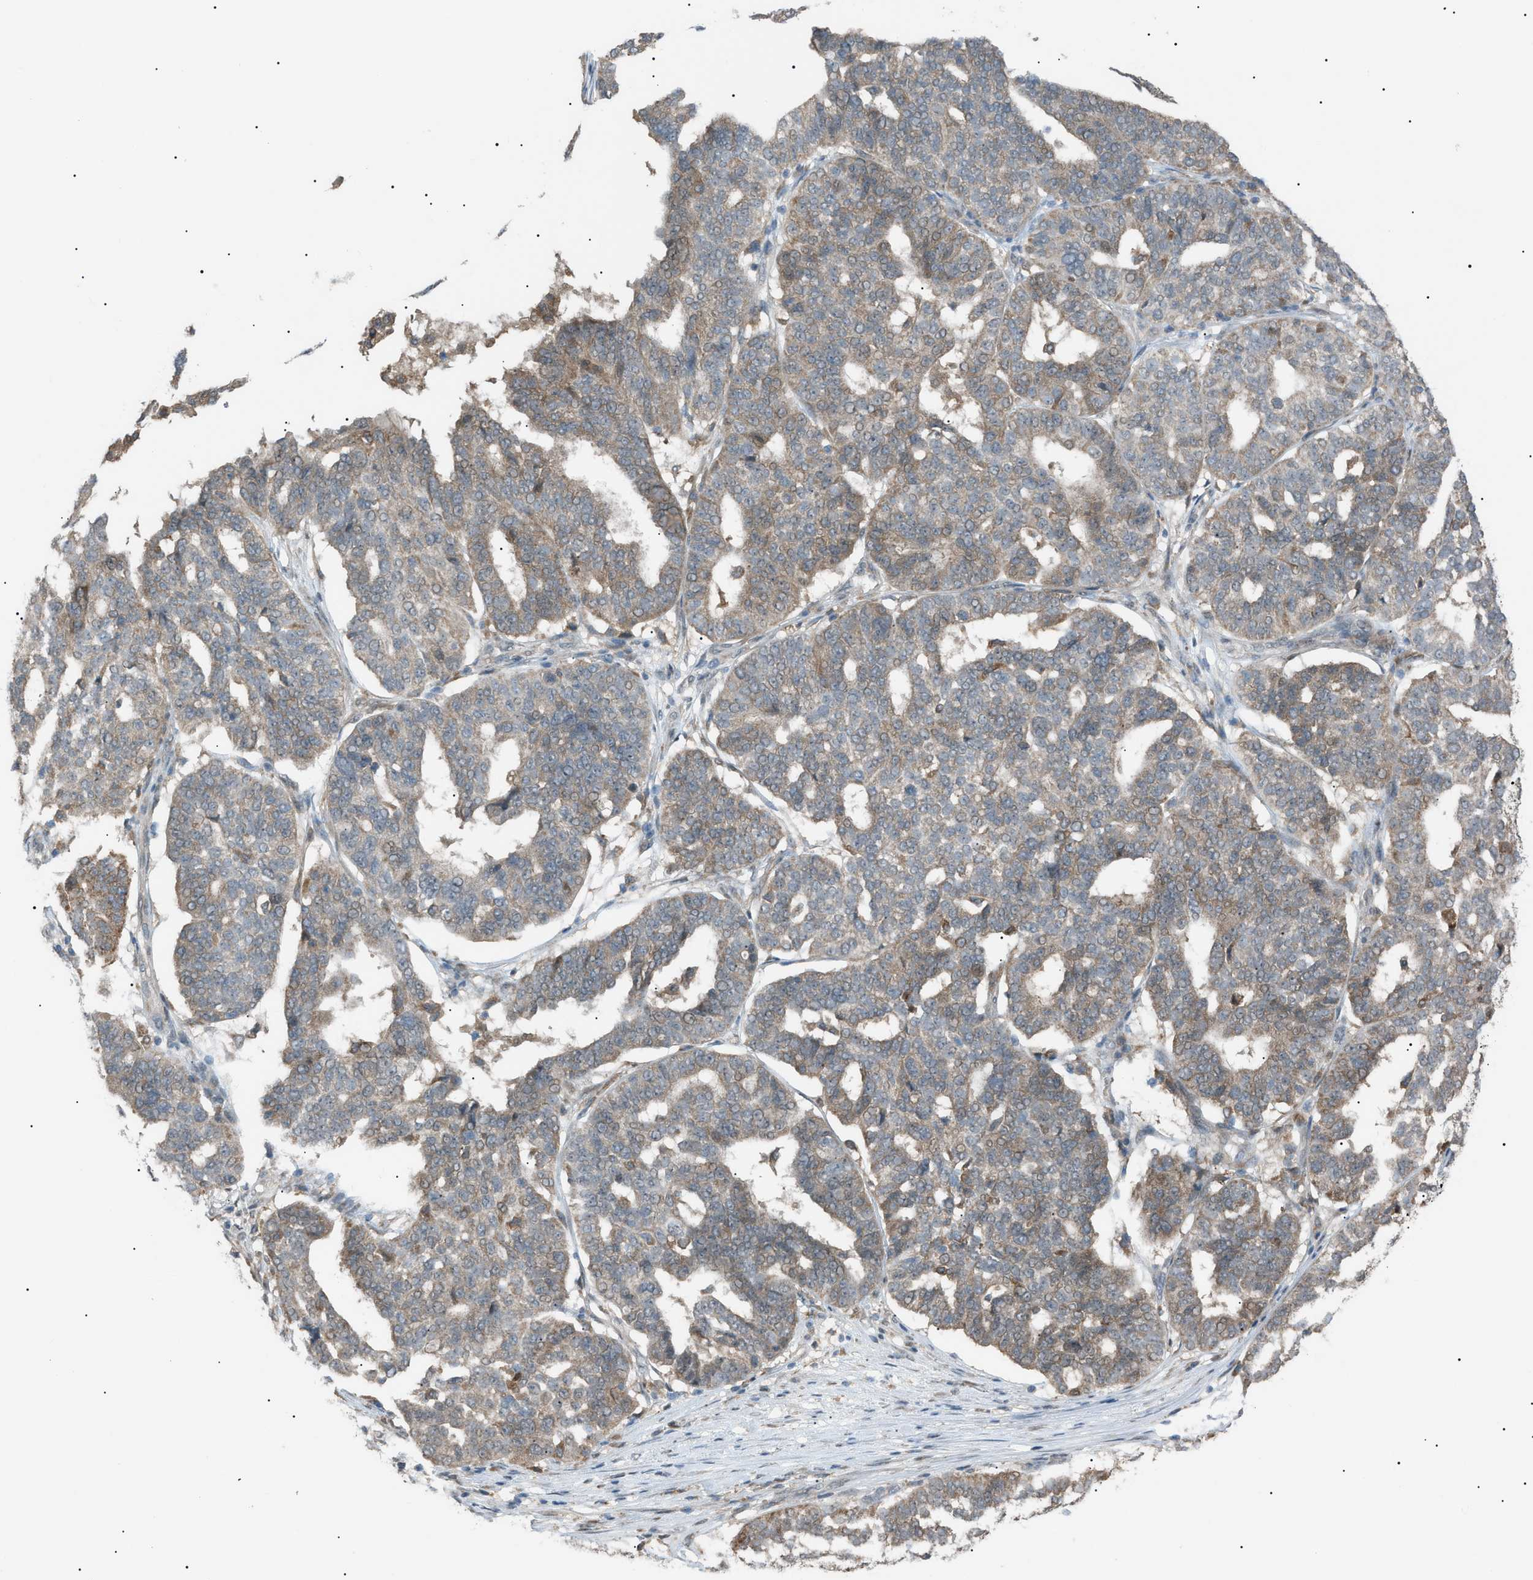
{"staining": {"intensity": "weak", "quantity": ">75%", "location": "cytoplasmic/membranous"}, "tissue": "ovarian cancer", "cell_type": "Tumor cells", "image_type": "cancer", "snomed": [{"axis": "morphology", "description": "Cystadenocarcinoma, serous, NOS"}, {"axis": "topography", "description": "Ovary"}], "caption": "Weak cytoplasmic/membranous positivity for a protein is appreciated in approximately >75% of tumor cells of ovarian cancer using immunohistochemistry (IHC).", "gene": "LPIN2", "patient": {"sex": "female", "age": 59}}